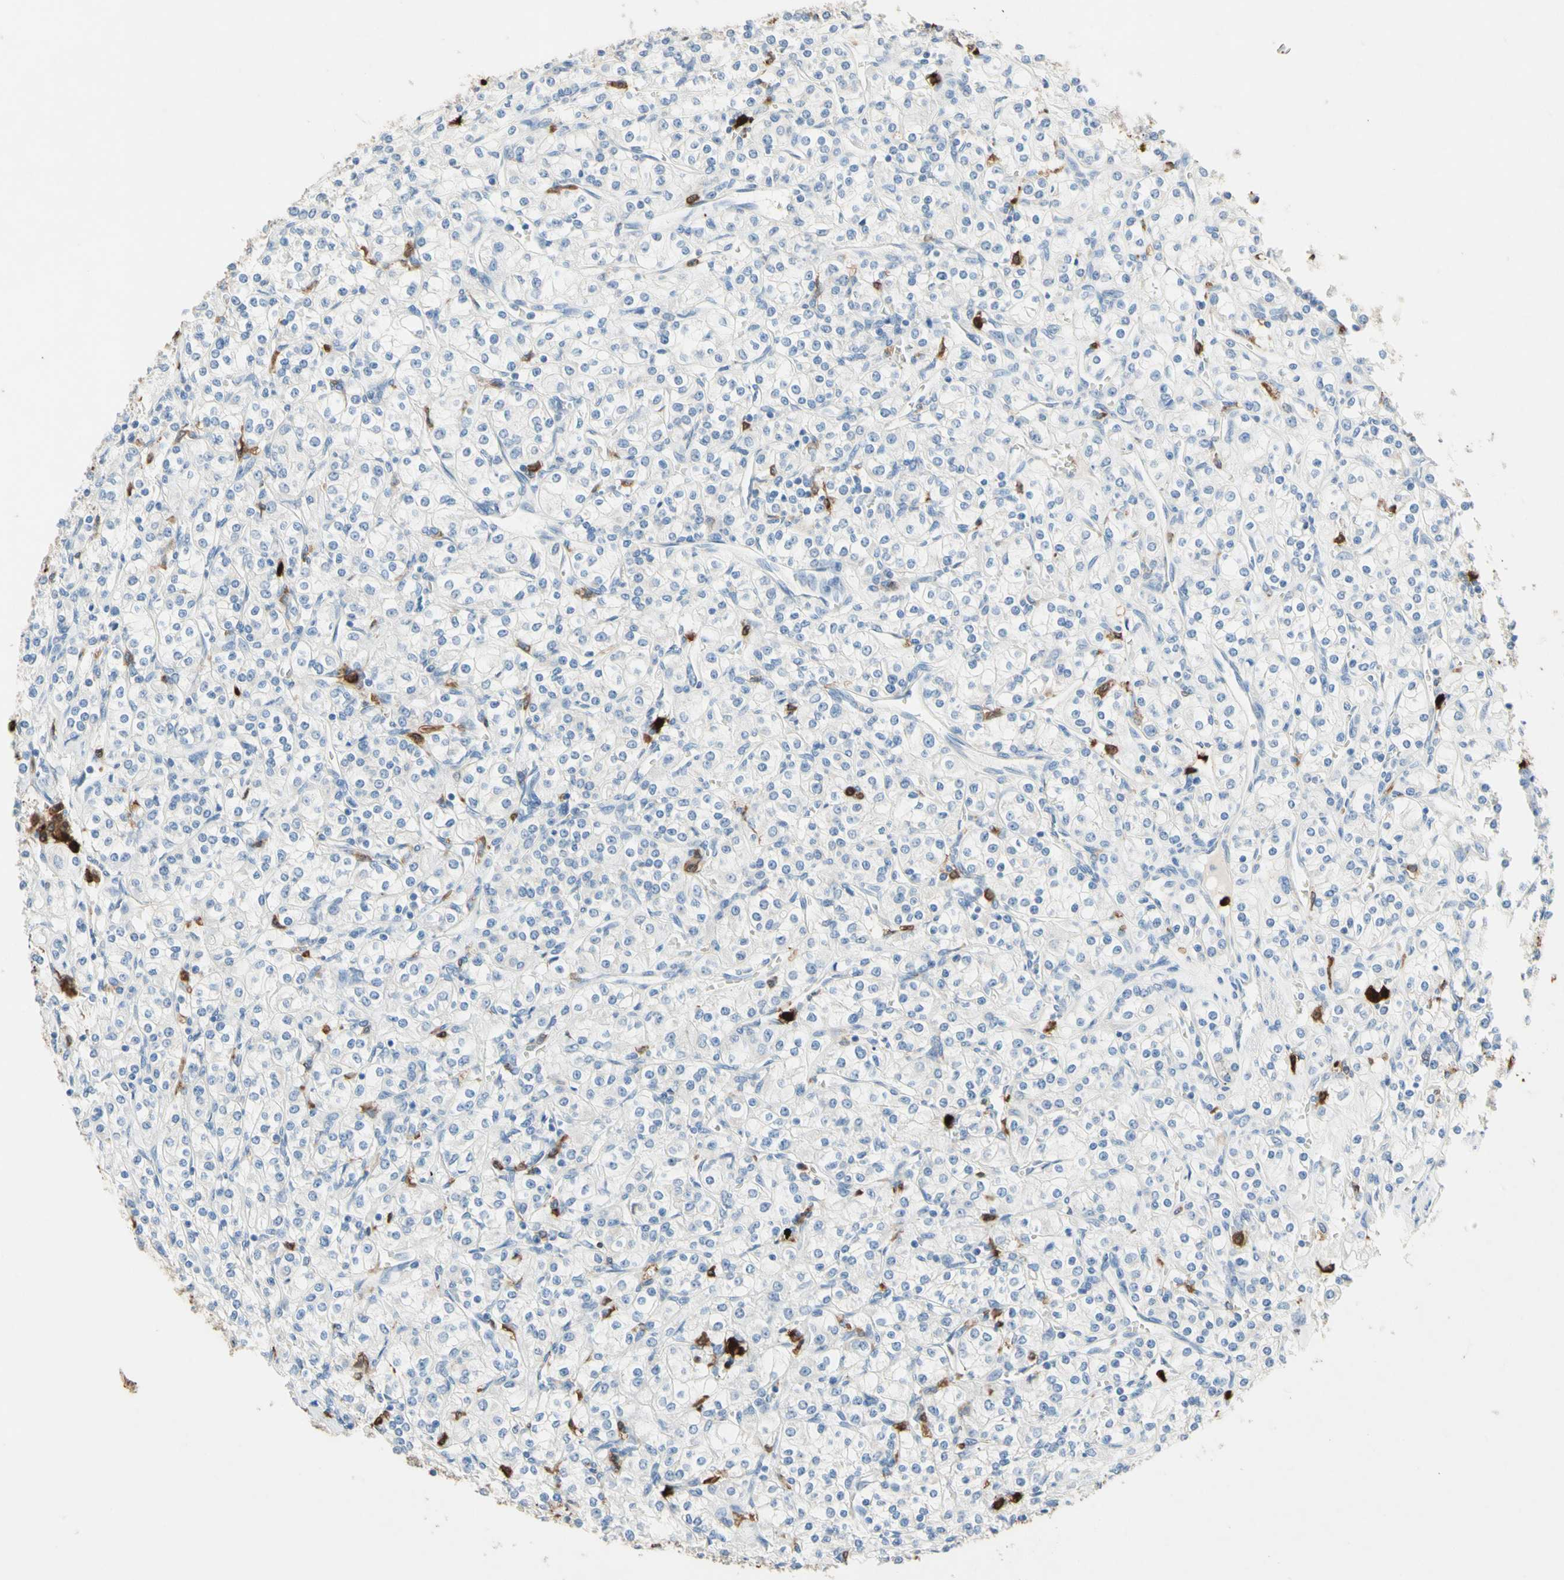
{"staining": {"intensity": "negative", "quantity": "none", "location": "none"}, "tissue": "renal cancer", "cell_type": "Tumor cells", "image_type": "cancer", "snomed": [{"axis": "morphology", "description": "Adenocarcinoma, NOS"}, {"axis": "topography", "description": "Kidney"}], "caption": "High power microscopy histopathology image of an immunohistochemistry micrograph of renal adenocarcinoma, revealing no significant positivity in tumor cells. (DAB immunohistochemistry (IHC) visualized using brightfield microscopy, high magnification).", "gene": "NFKBIZ", "patient": {"sex": "male", "age": 77}}